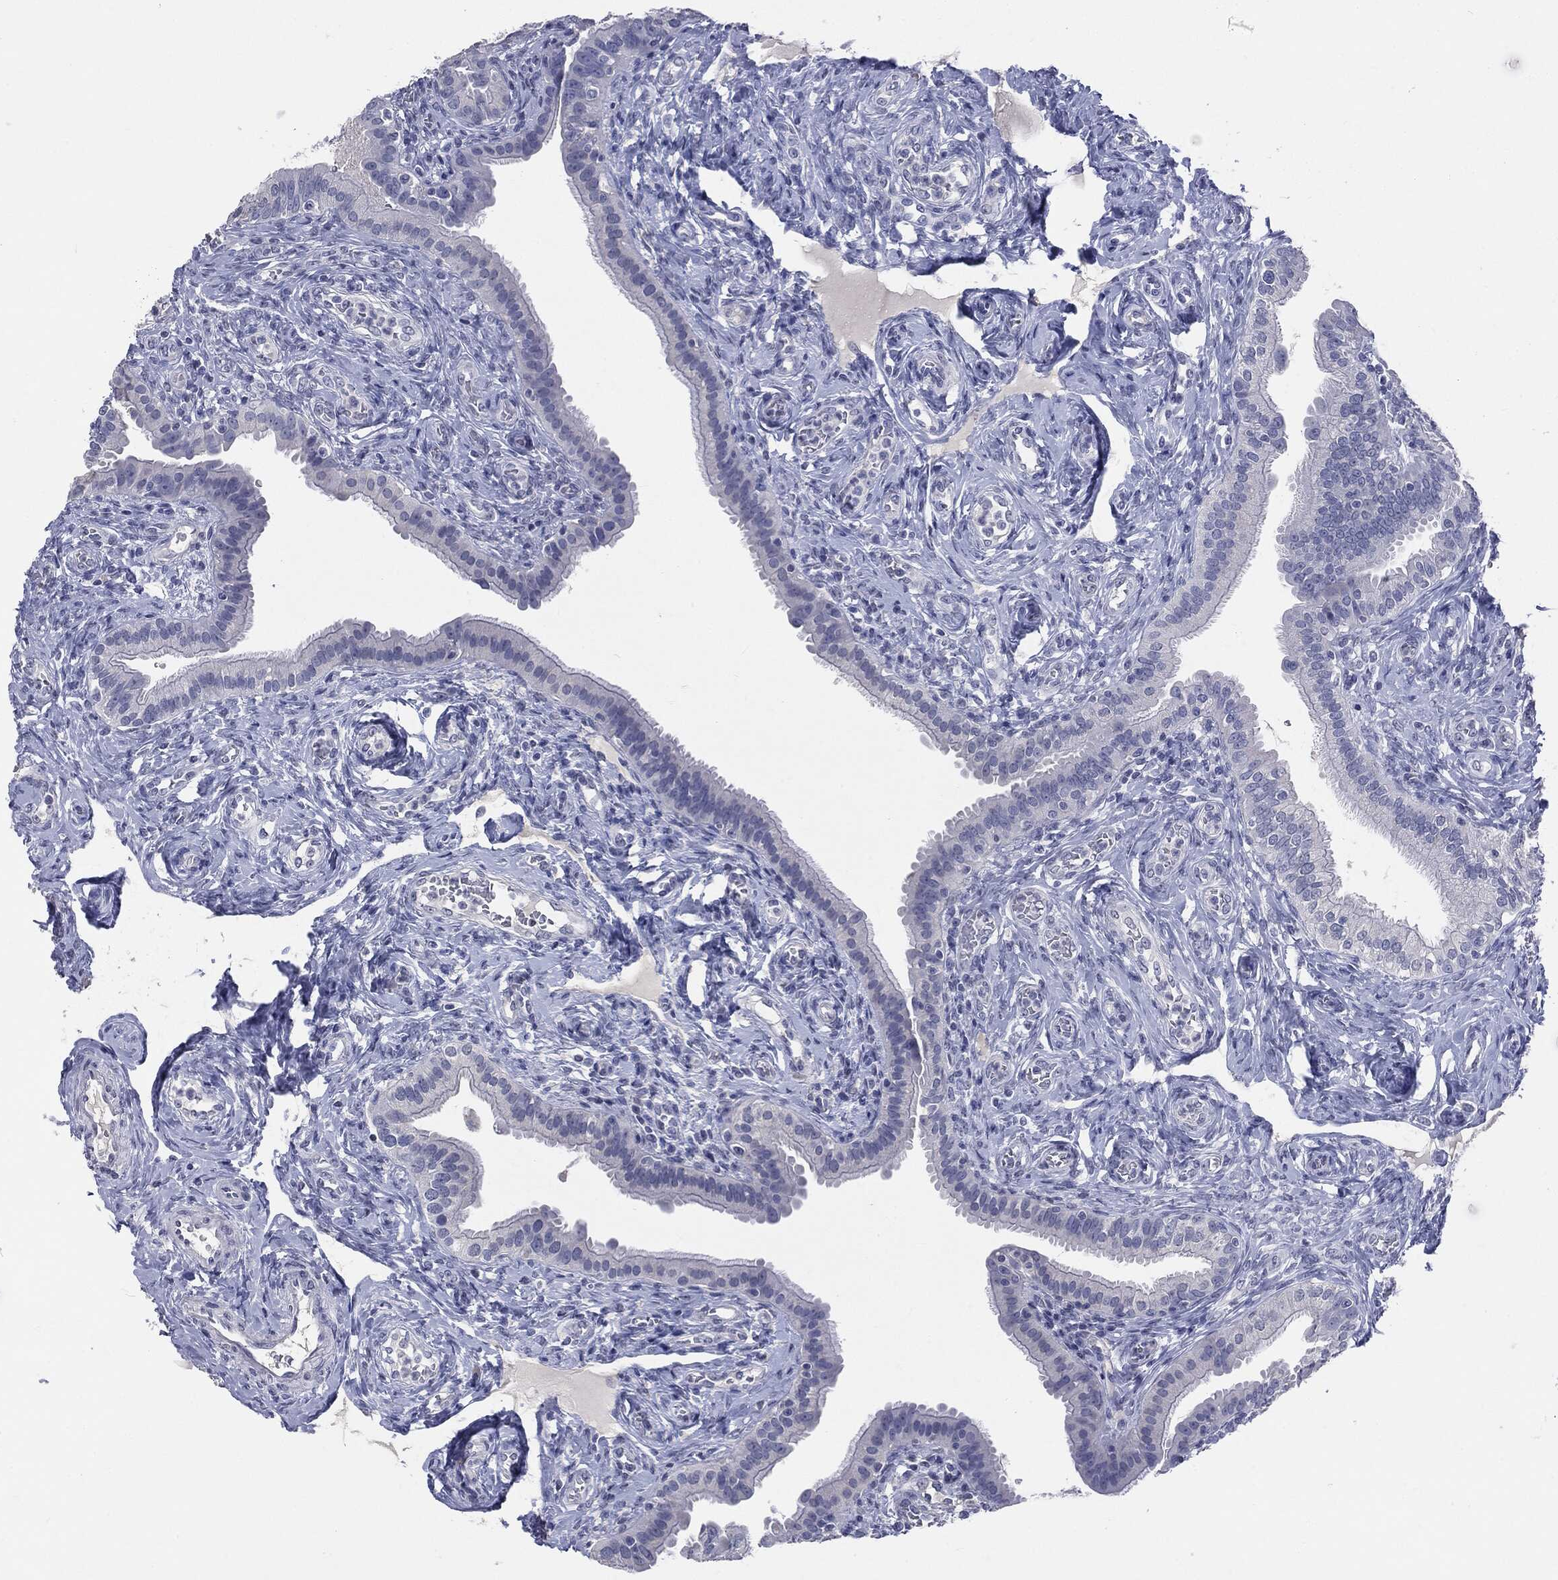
{"staining": {"intensity": "negative", "quantity": "none", "location": "none"}, "tissue": "fallopian tube", "cell_type": "Glandular cells", "image_type": "normal", "snomed": [{"axis": "morphology", "description": "Normal tissue, NOS"}, {"axis": "topography", "description": "Fallopian tube"}], "caption": "Micrograph shows no significant protein staining in glandular cells of normal fallopian tube.", "gene": "TSHB", "patient": {"sex": "female", "age": 41}}